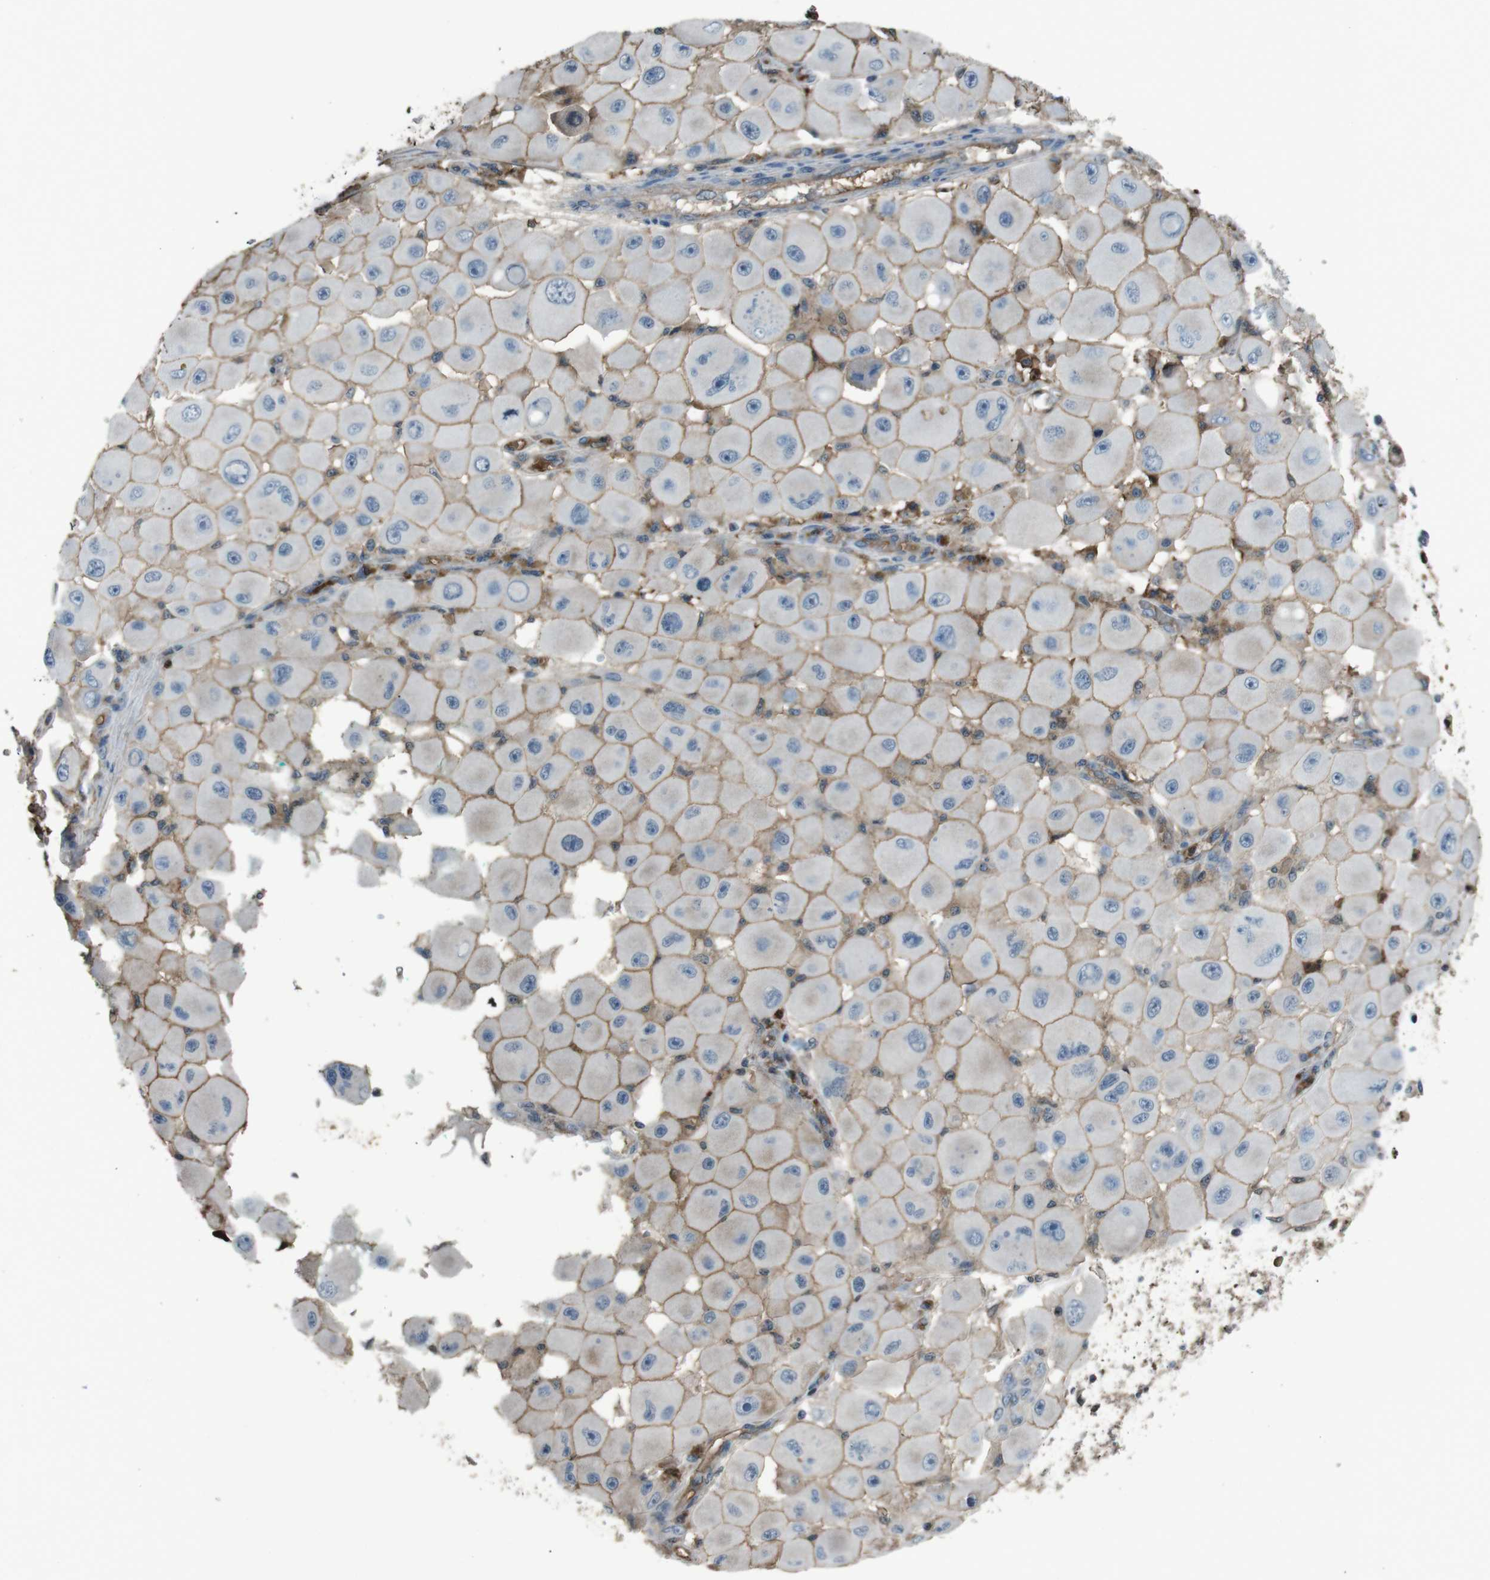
{"staining": {"intensity": "negative", "quantity": "none", "location": "none"}, "tissue": "melanoma", "cell_type": "Tumor cells", "image_type": "cancer", "snomed": [{"axis": "morphology", "description": "Malignant melanoma, NOS"}, {"axis": "topography", "description": "Skin"}], "caption": "Immunohistochemistry (IHC) of melanoma shows no positivity in tumor cells.", "gene": "UGT1A6", "patient": {"sex": "female", "age": 81}}